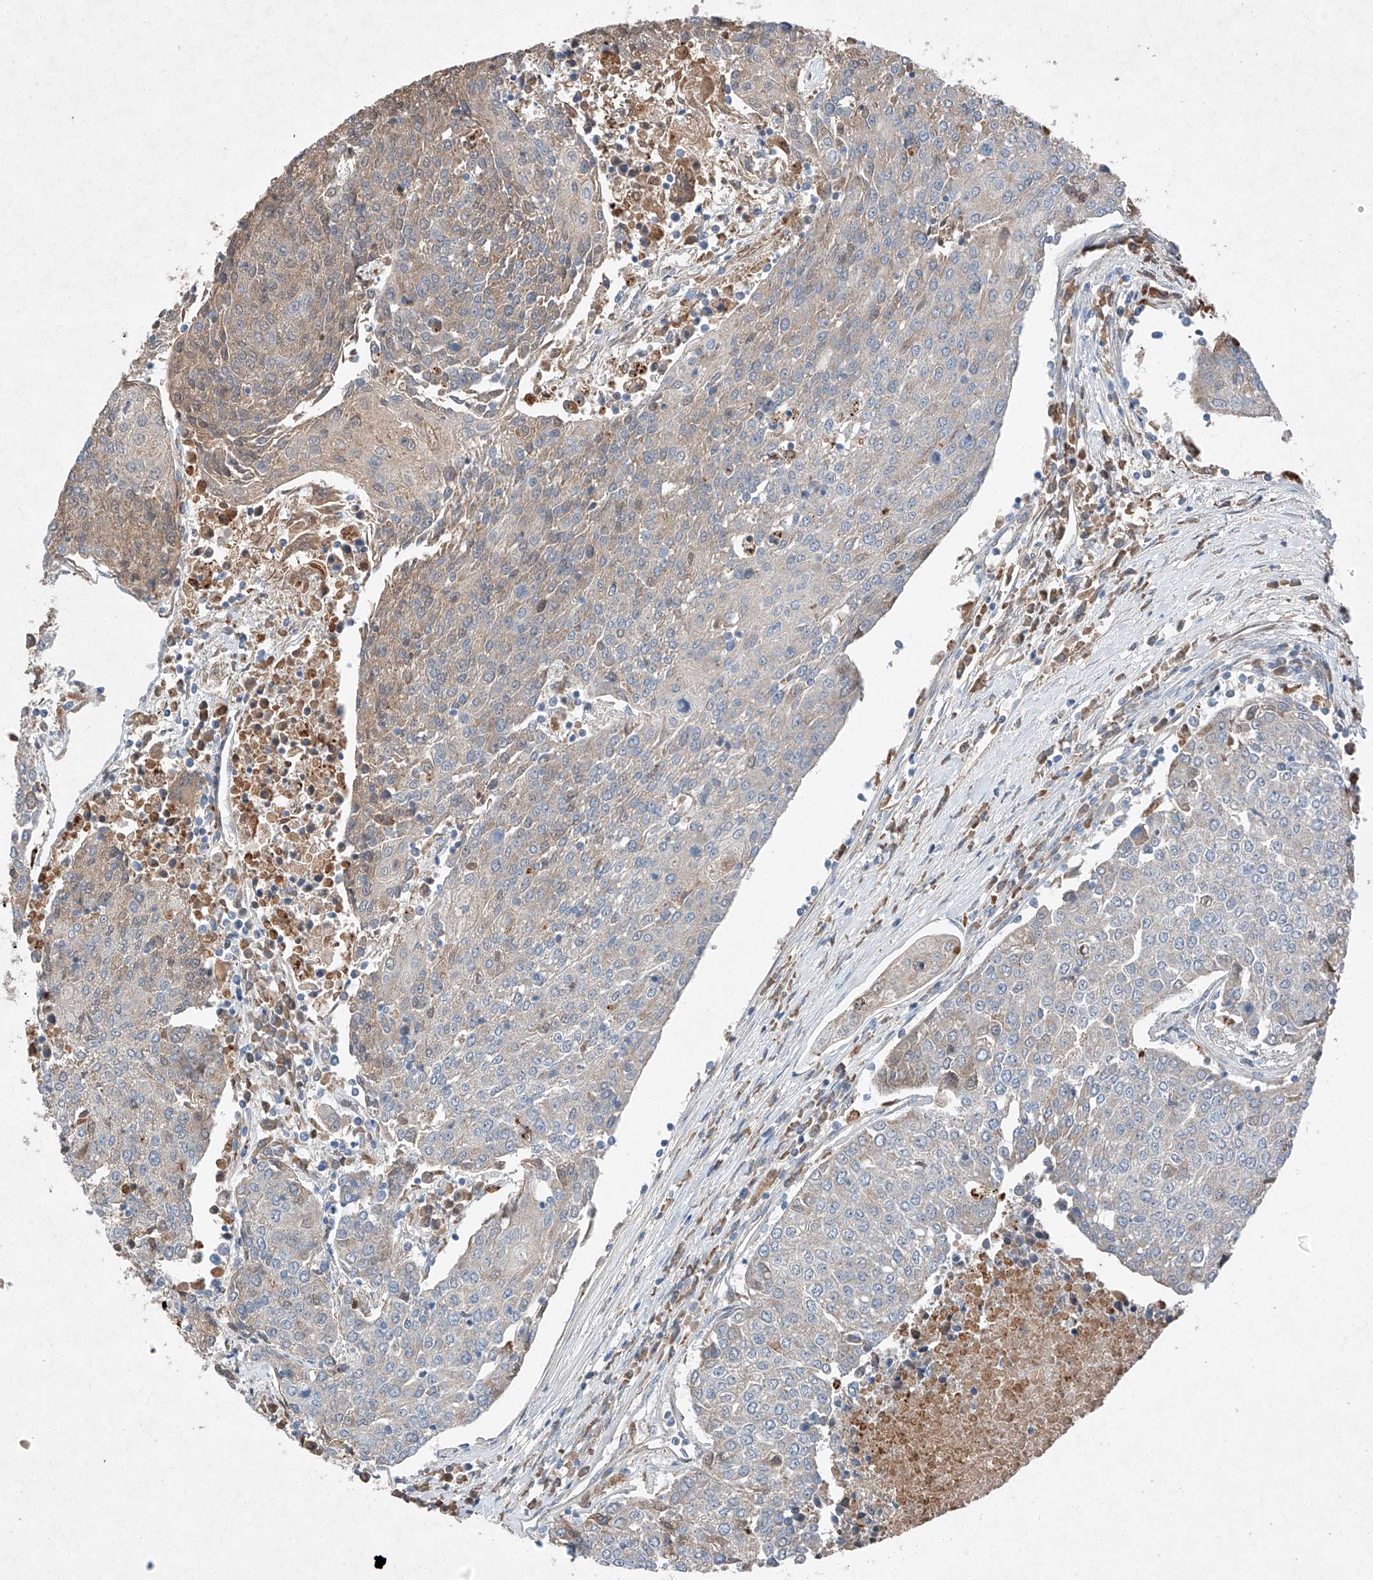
{"staining": {"intensity": "weak", "quantity": "<25%", "location": "cytoplasmic/membranous"}, "tissue": "urothelial cancer", "cell_type": "Tumor cells", "image_type": "cancer", "snomed": [{"axis": "morphology", "description": "Urothelial carcinoma, High grade"}, {"axis": "topography", "description": "Urinary bladder"}], "caption": "This is an IHC image of human urothelial cancer. There is no staining in tumor cells.", "gene": "RUSC1", "patient": {"sex": "female", "age": 85}}